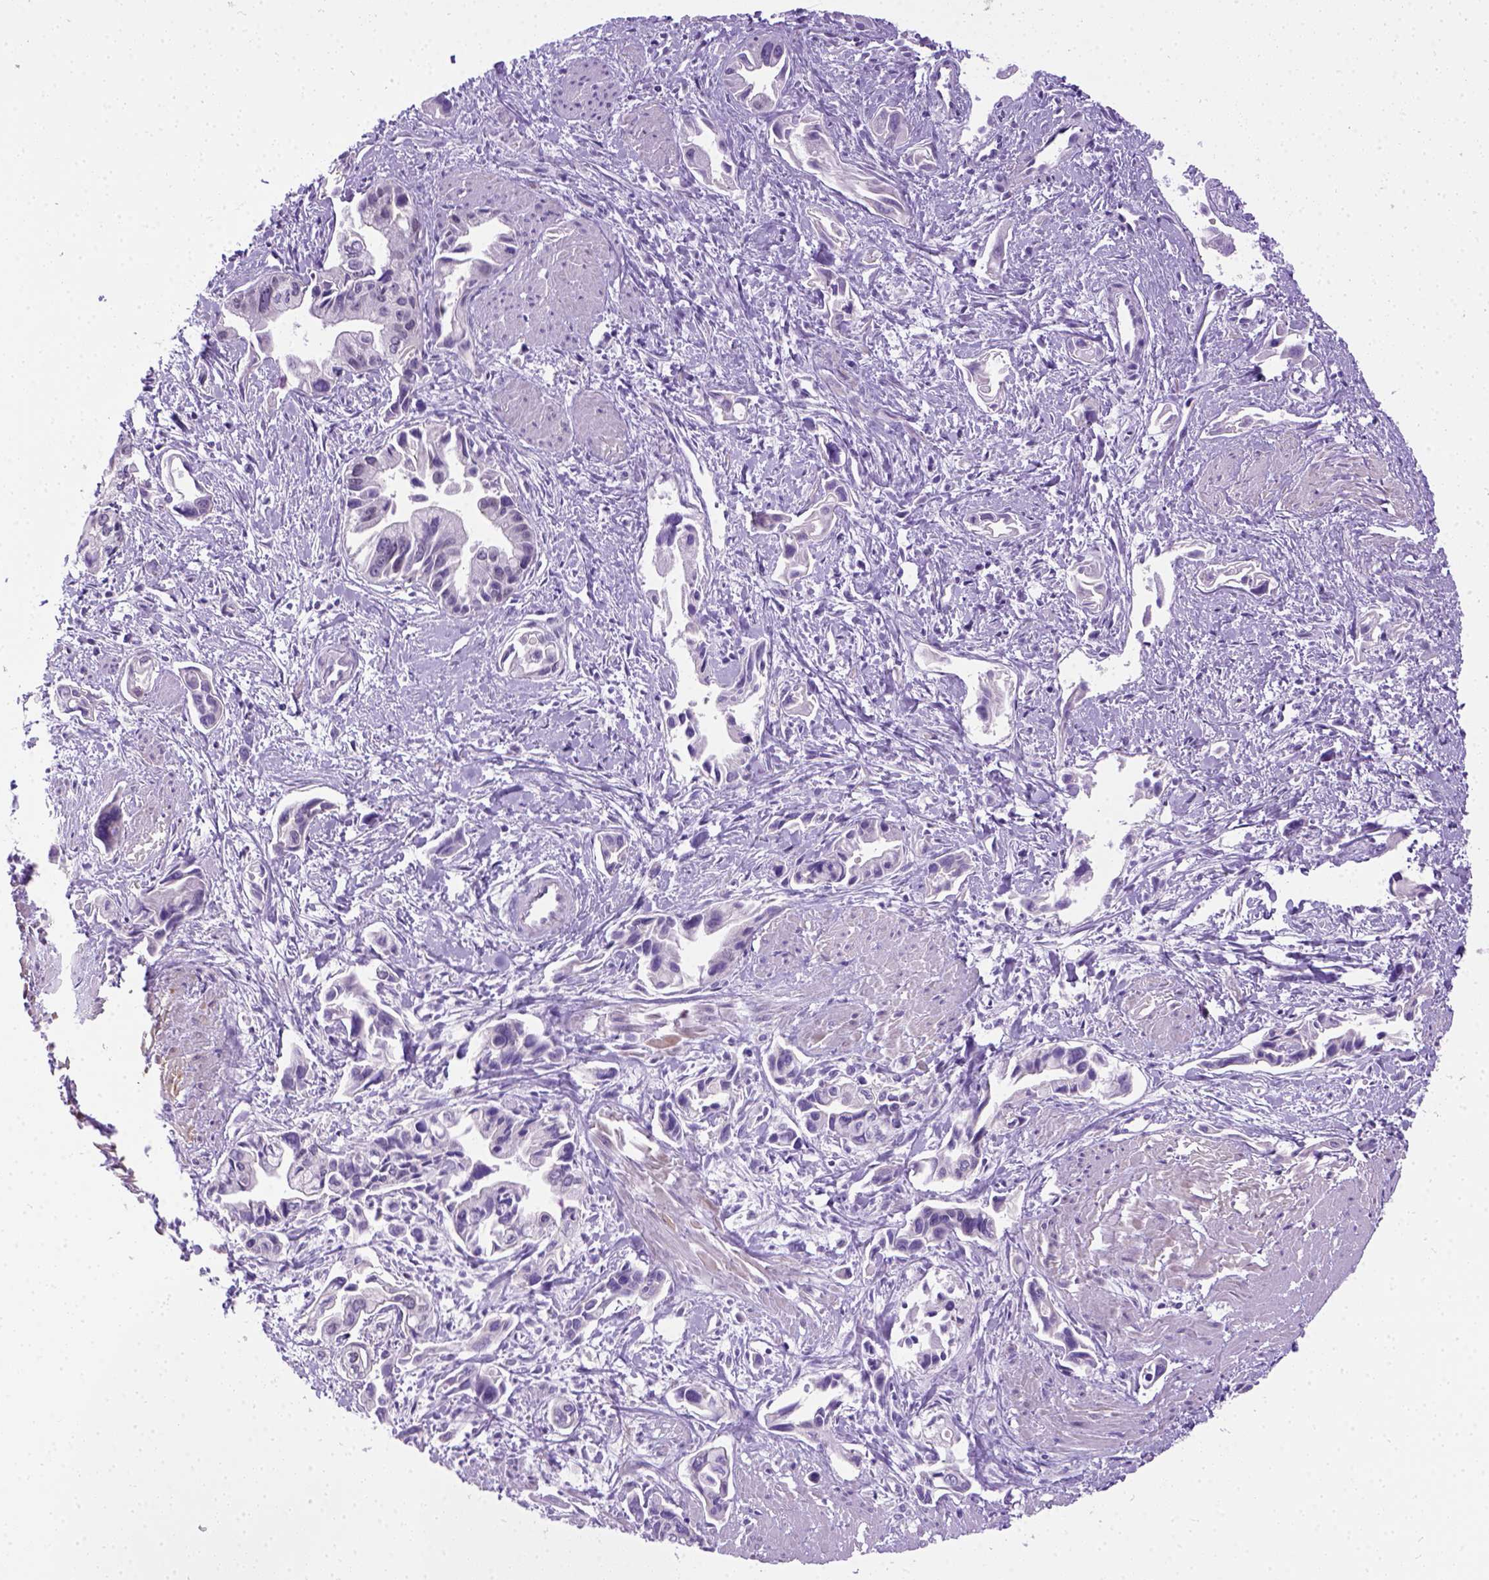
{"staining": {"intensity": "negative", "quantity": "none", "location": "none"}, "tissue": "pancreatic cancer", "cell_type": "Tumor cells", "image_type": "cancer", "snomed": [{"axis": "morphology", "description": "Adenocarcinoma, NOS"}, {"axis": "topography", "description": "Pancreas"}], "caption": "IHC histopathology image of pancreatic cancer (adenocarcinoma) stained for a protein (brown), which shows no positivity in tumor cells. (DAB (3,3'-diaminobenzidine) IHC with hematoxylin counter stain).", "gene": "FAM184B", "patient": {"sex": "female", "age": 61}}